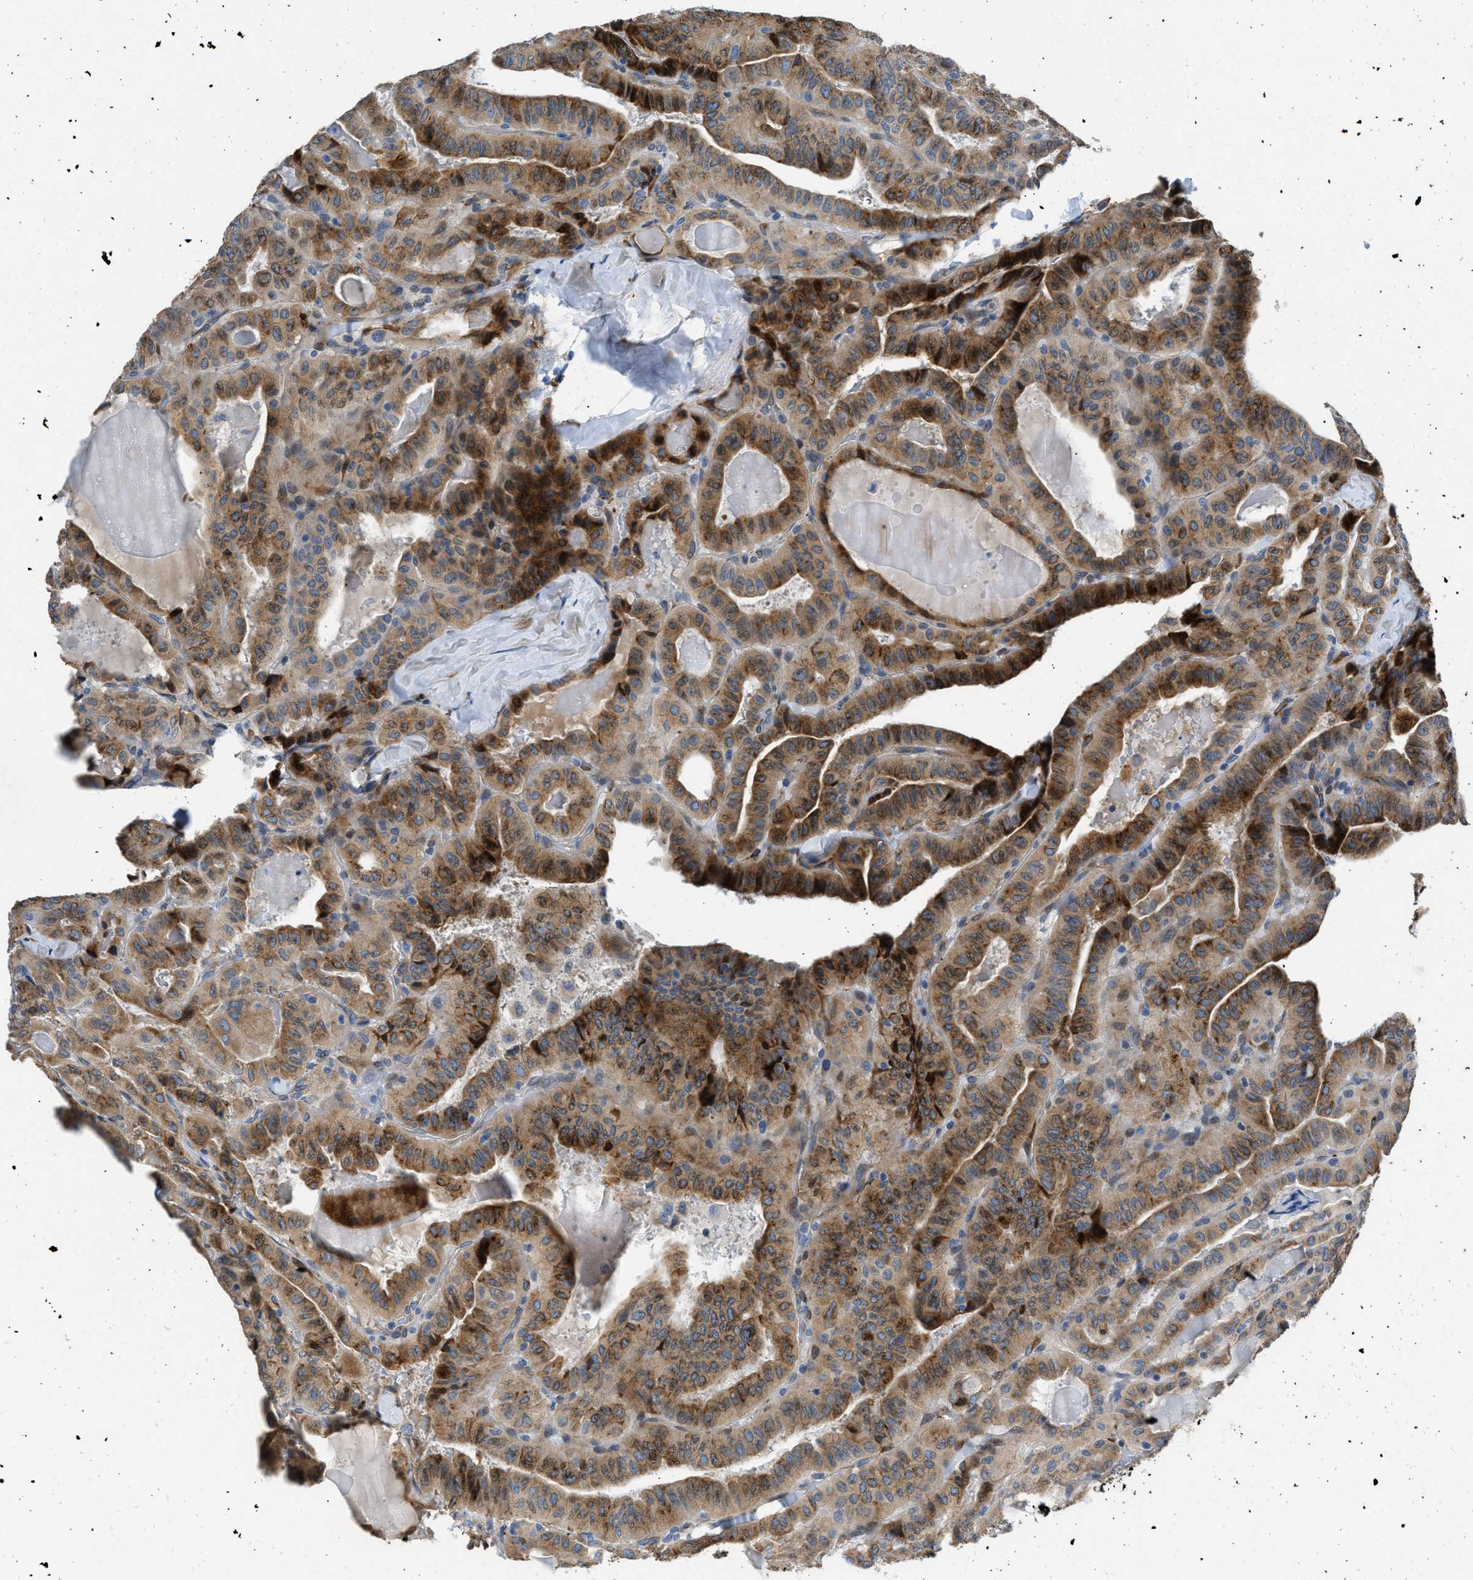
{"staining": {"intensity": "moderate", "quantity": ">75%", "location": "cytoplasmic/membranous"}, "tissue": "thyroid cancer", "cell_type": "Tumor cells", "image_type": "cancer", "snomed": [{"axis": "morphology", "description": "Papillary adenocarcinoma, NOS"}, {"axis": "topography", "description": "Thyroid gland"}], "caption": "Protein expression analysis of human papillary adenocarcinoma (thyroid) reveals moderate cytoplasmic/membranous positivity in about >75% of tumor cells.", "gene": "GGCX", "patient": {"sex": "male", "age": 77}}